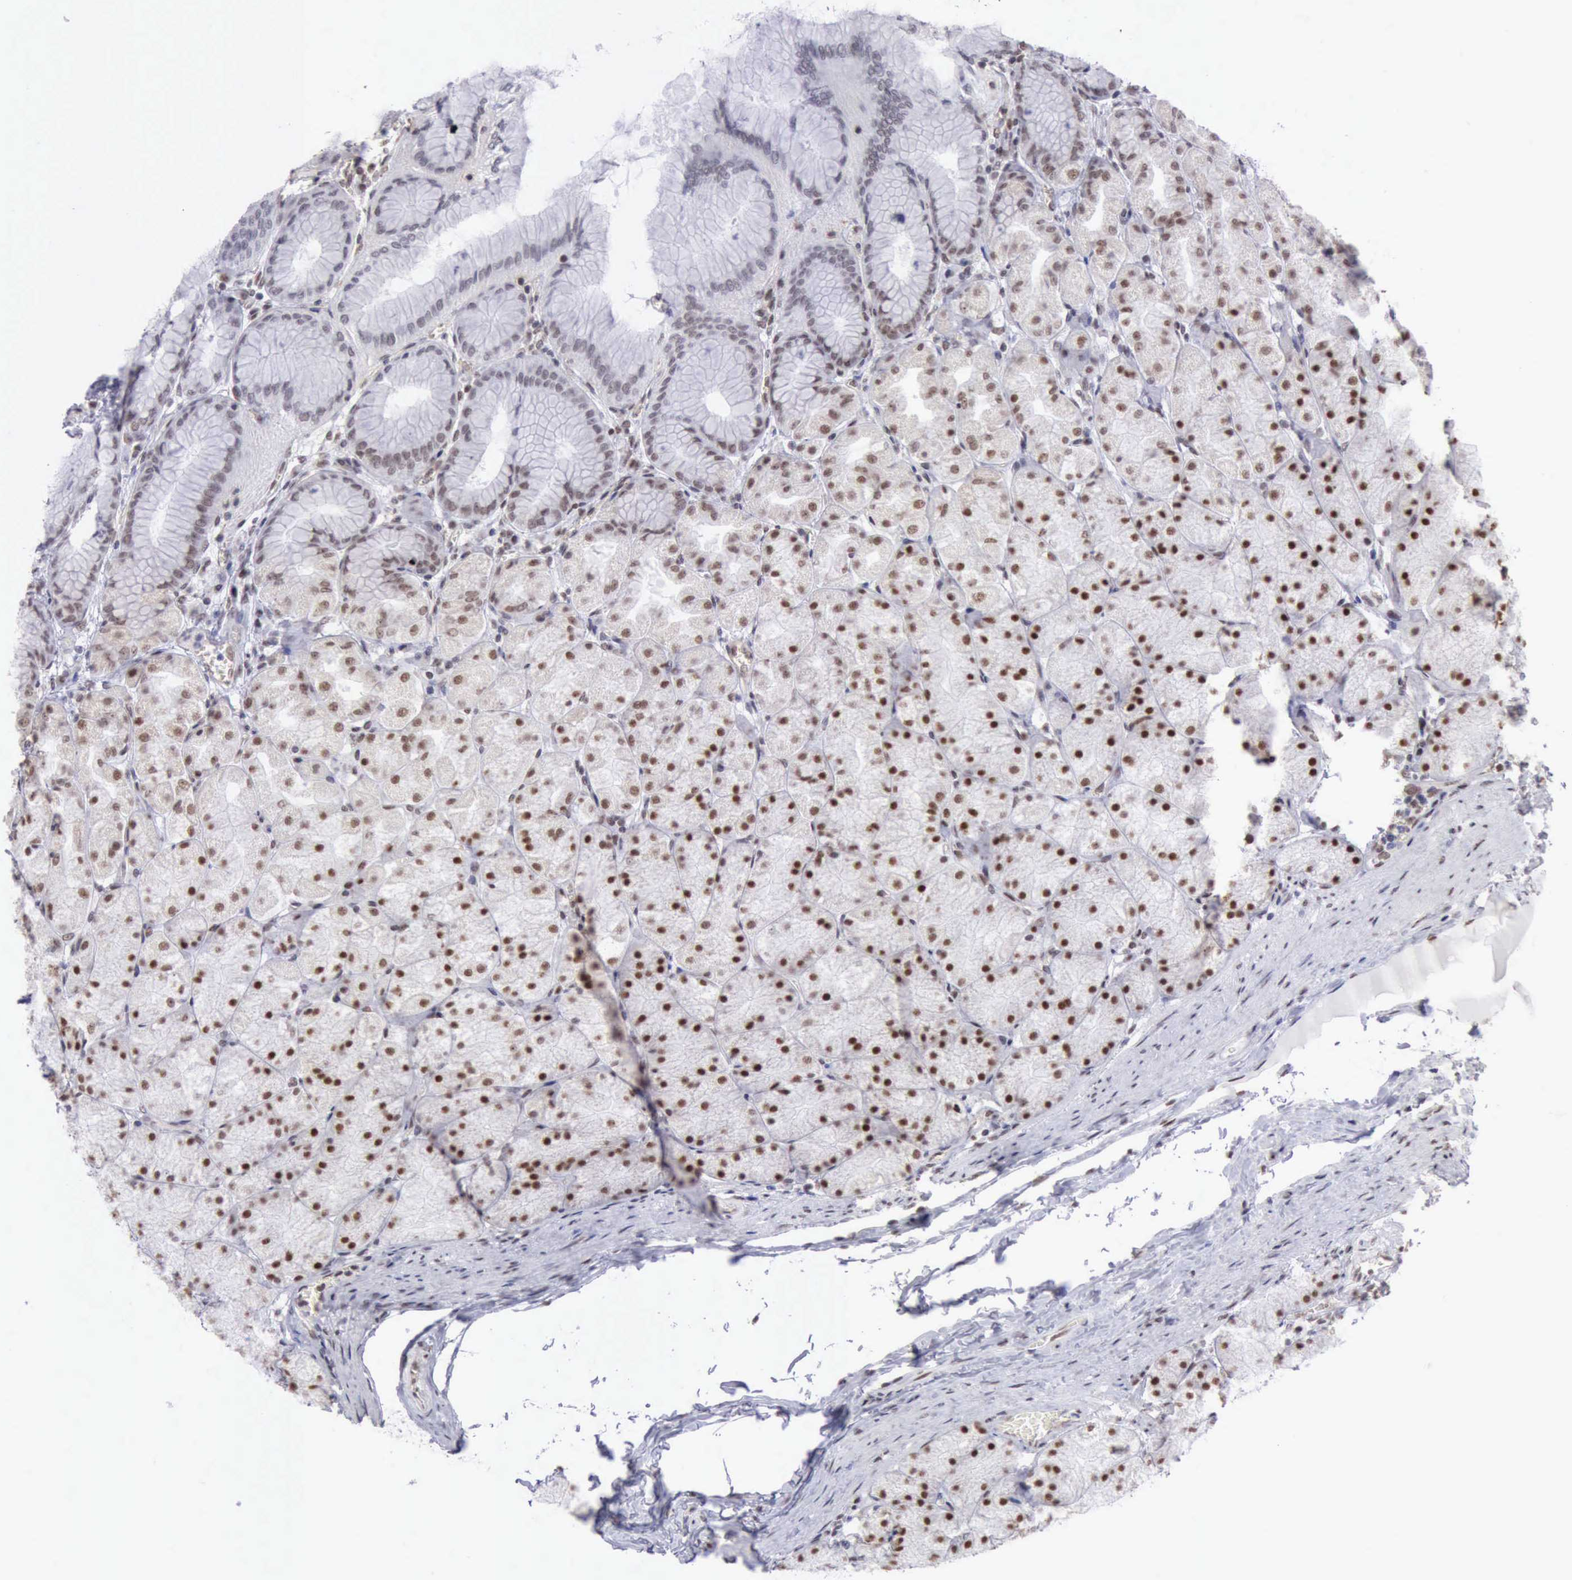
{"staining": {"intensity": "weak", "quantity": ">75%", "location": "nuclear"}, "tissue": "stomach", "cell_type": "Glandular cells", "image_type": "normal", "snomed": [{"axis": "morphology", "description": "Normal tissue, NOS"}, {"axis": "topography", "description": "Stomach, upper"}], "caption": "Weak nuclear protein positivity is identified in about >75% of glandular cells in stomach.", "gene": "ERCC4", "patient": {"sex": "female", "age": 56}}